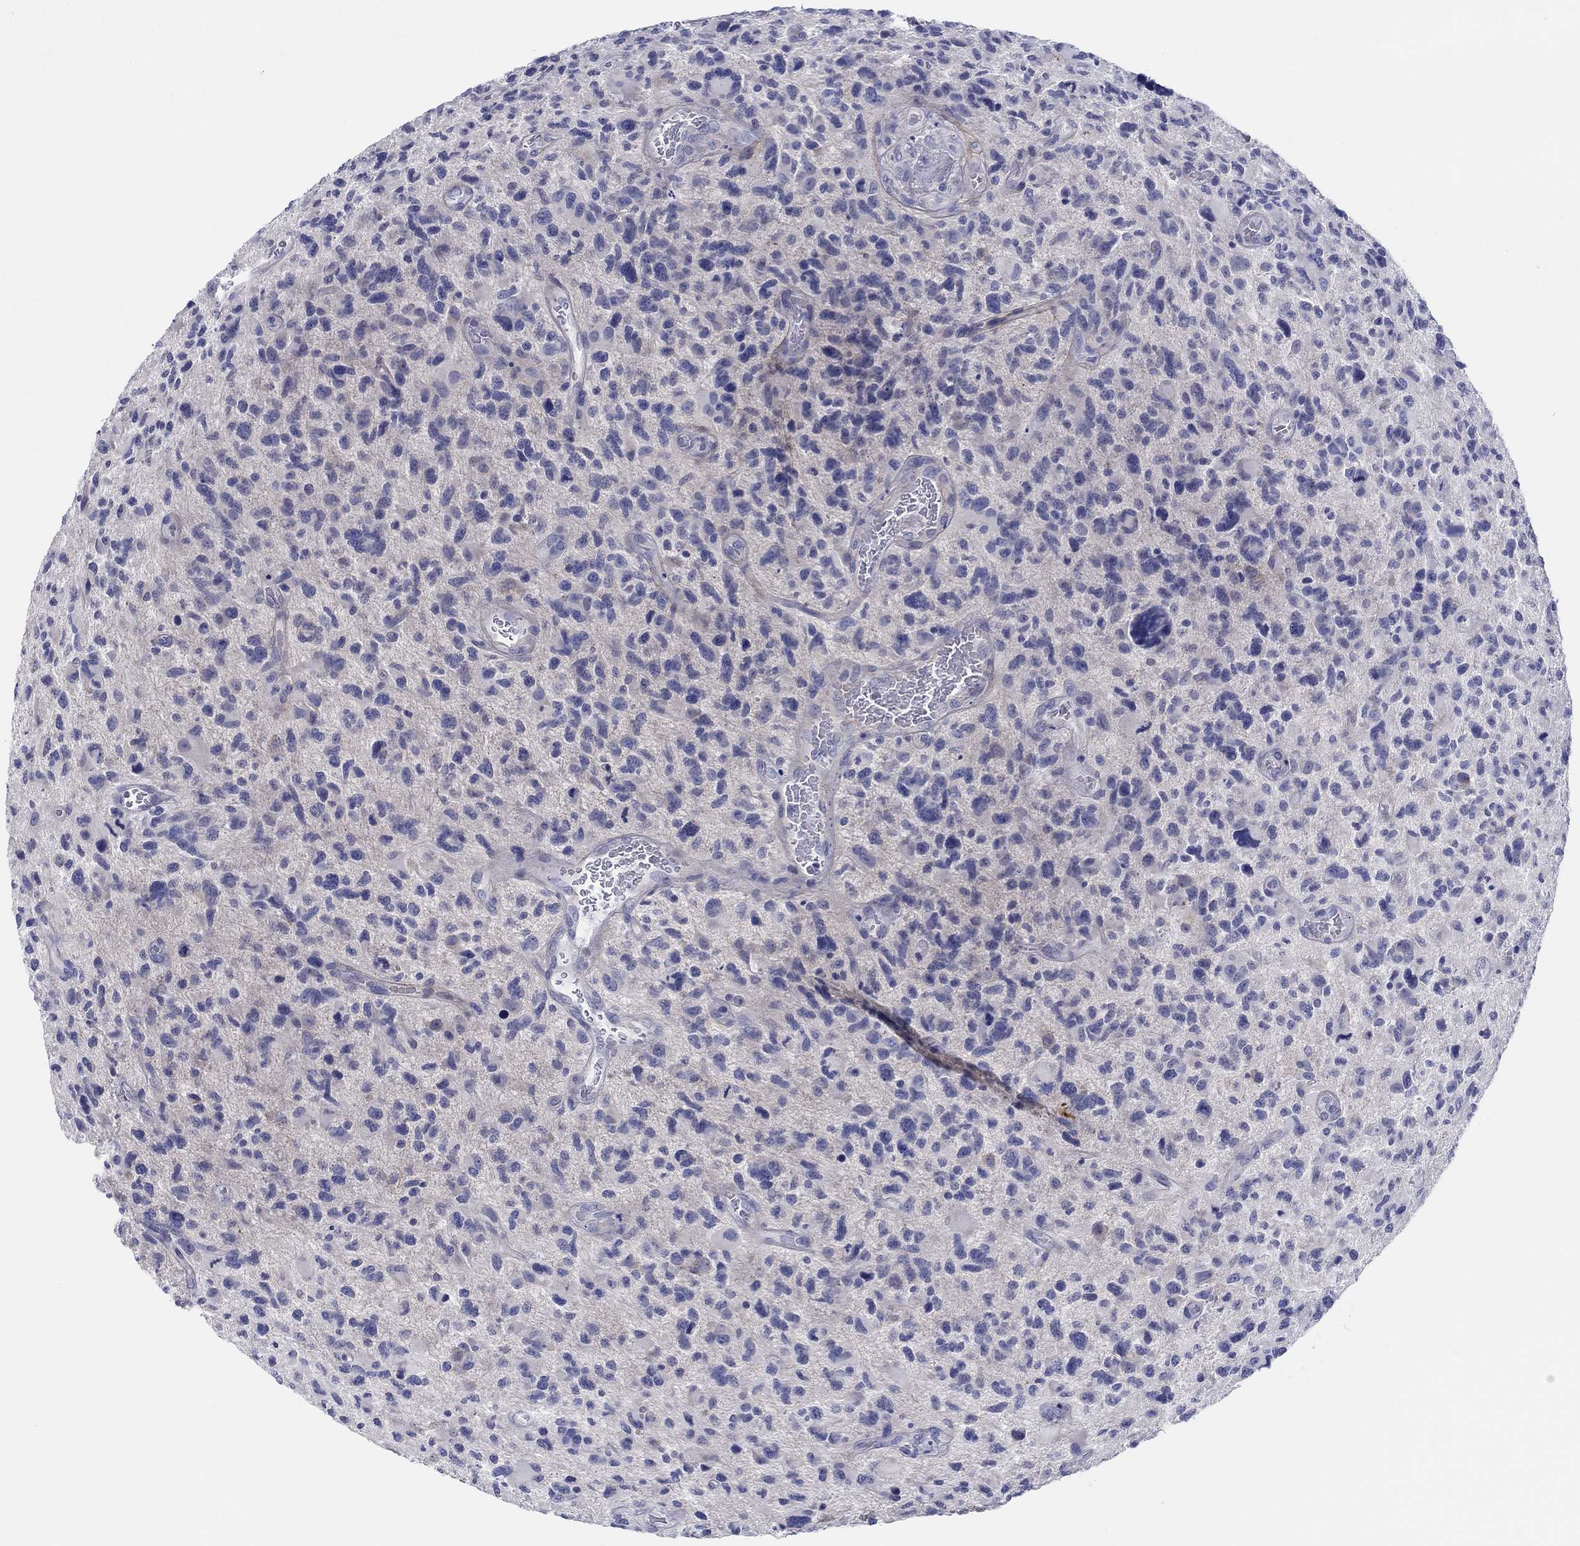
{"staining": {"intensity": "negative", "quantity": "none", "location": "none"}, "tissue": "glioma", "cell_type": "Tumor cells", "image_type": "cancer", "snomed": [{"axis": "morphology", "description": "Glioma, malignant, NOS"}, {"axis": "morphology", "description": "Glioma, malignant, High grade"}, {"axis": "topography", "description": "Brain"}], "caption": "The histopathology image exhibits no significant positivity in tumor cells of malignant glioma. (DAB immunohistochemistry, high magnification).", "gene": "HAPLN4", "patient": {"sex": "female", "age": 71}}